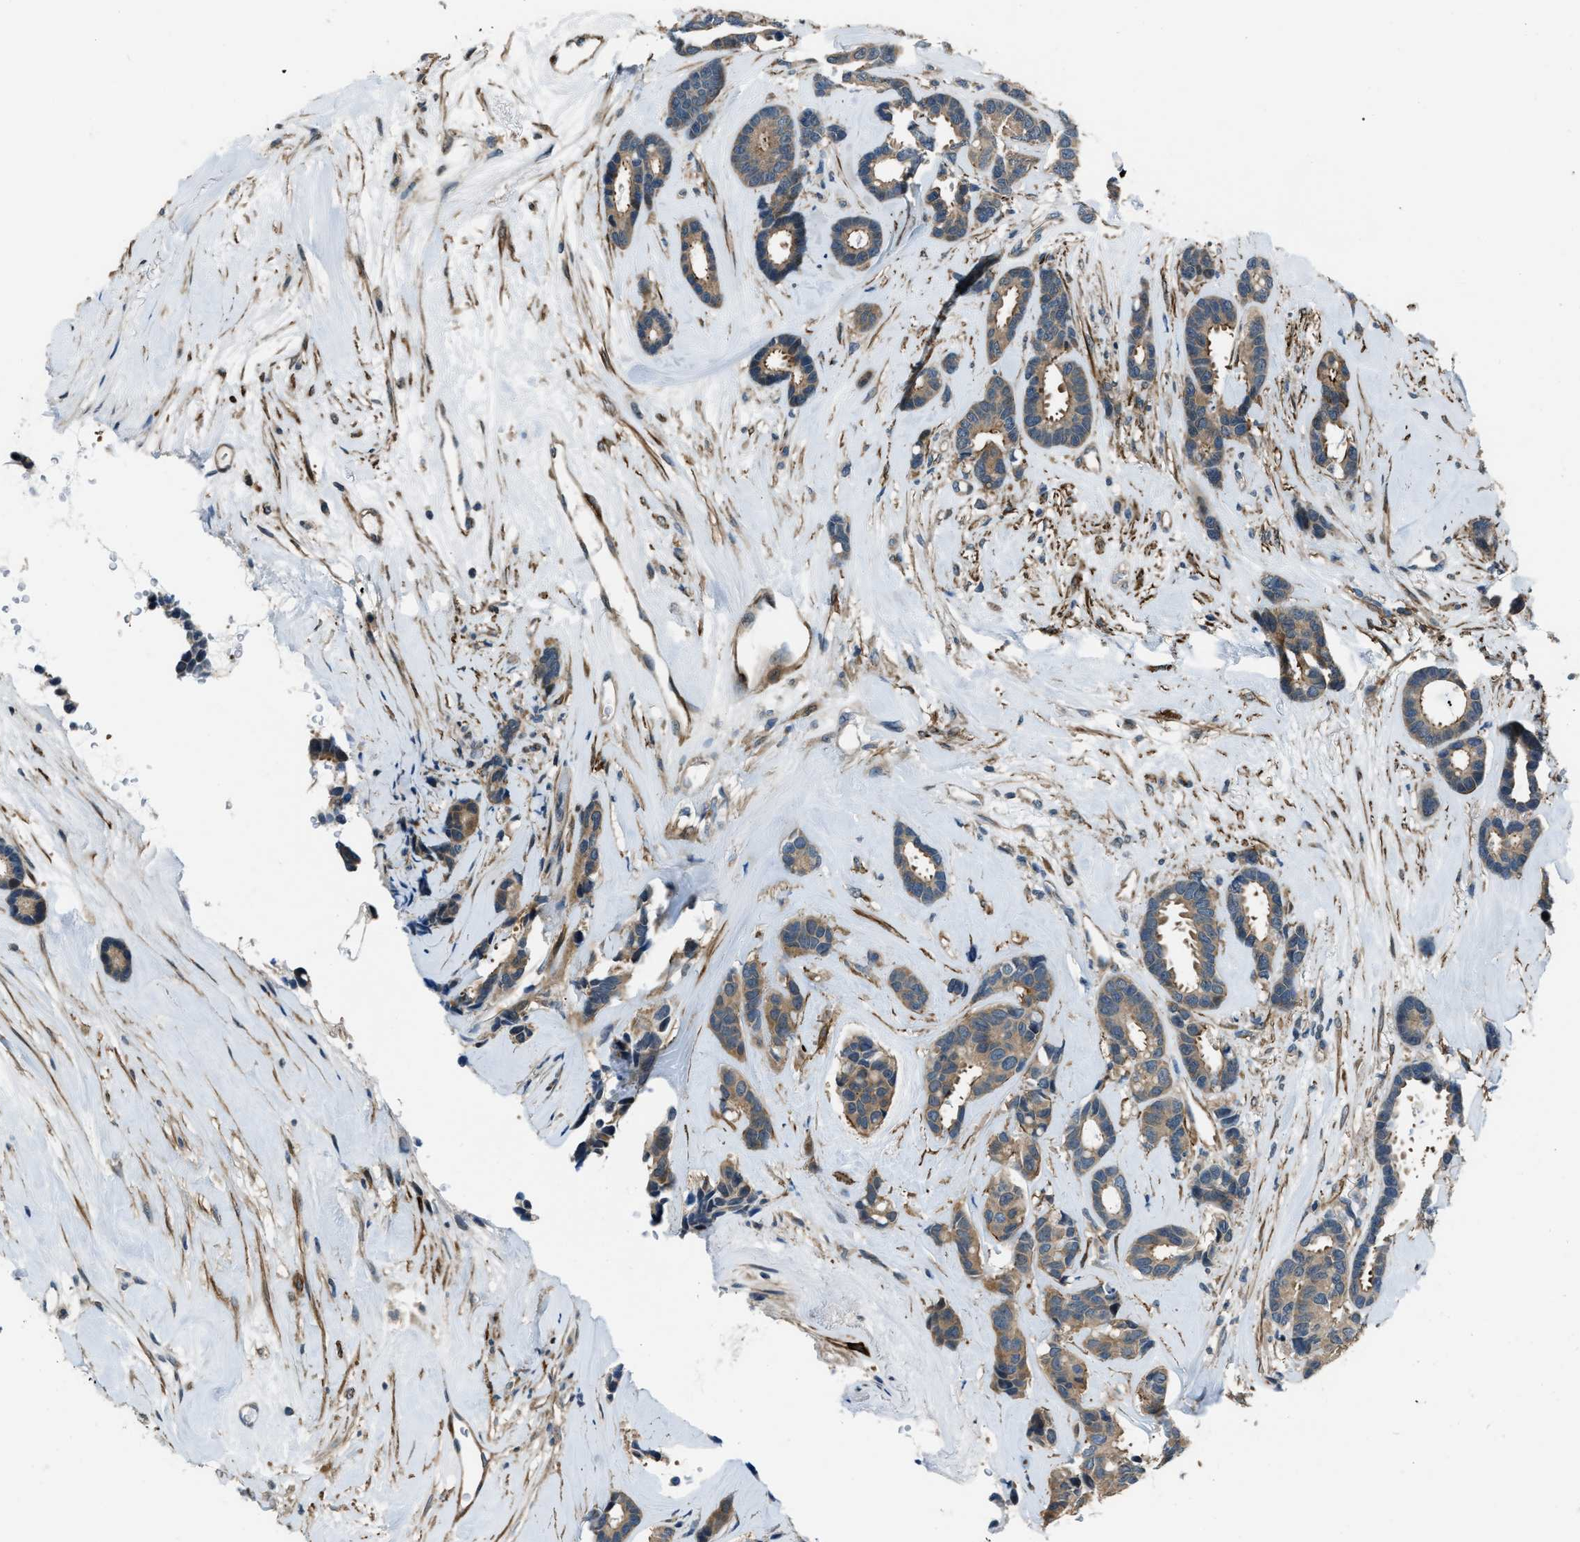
{"staining": {"intensity": "moderate", "quantity": ">75%", "location": "cytoplasmic/membranous"}, "tissue": "breast cancer", "cell_type": "Tumor cells", "image_type": "cancer", "snomed": [{"axis": "morphology", "description": "Duct carcinoma"}, {"axis": "topography", "description": "Breast"}], "caption": "Immunohistochemical staining of human breast infiltrating ductal carcinoma exhibits medium levels of moderate cytoplasmic/membranous positivity in about >75% of tumor cells.", "gene": "NUDCD3", "patient": {"sex": "female", "age": 87}}